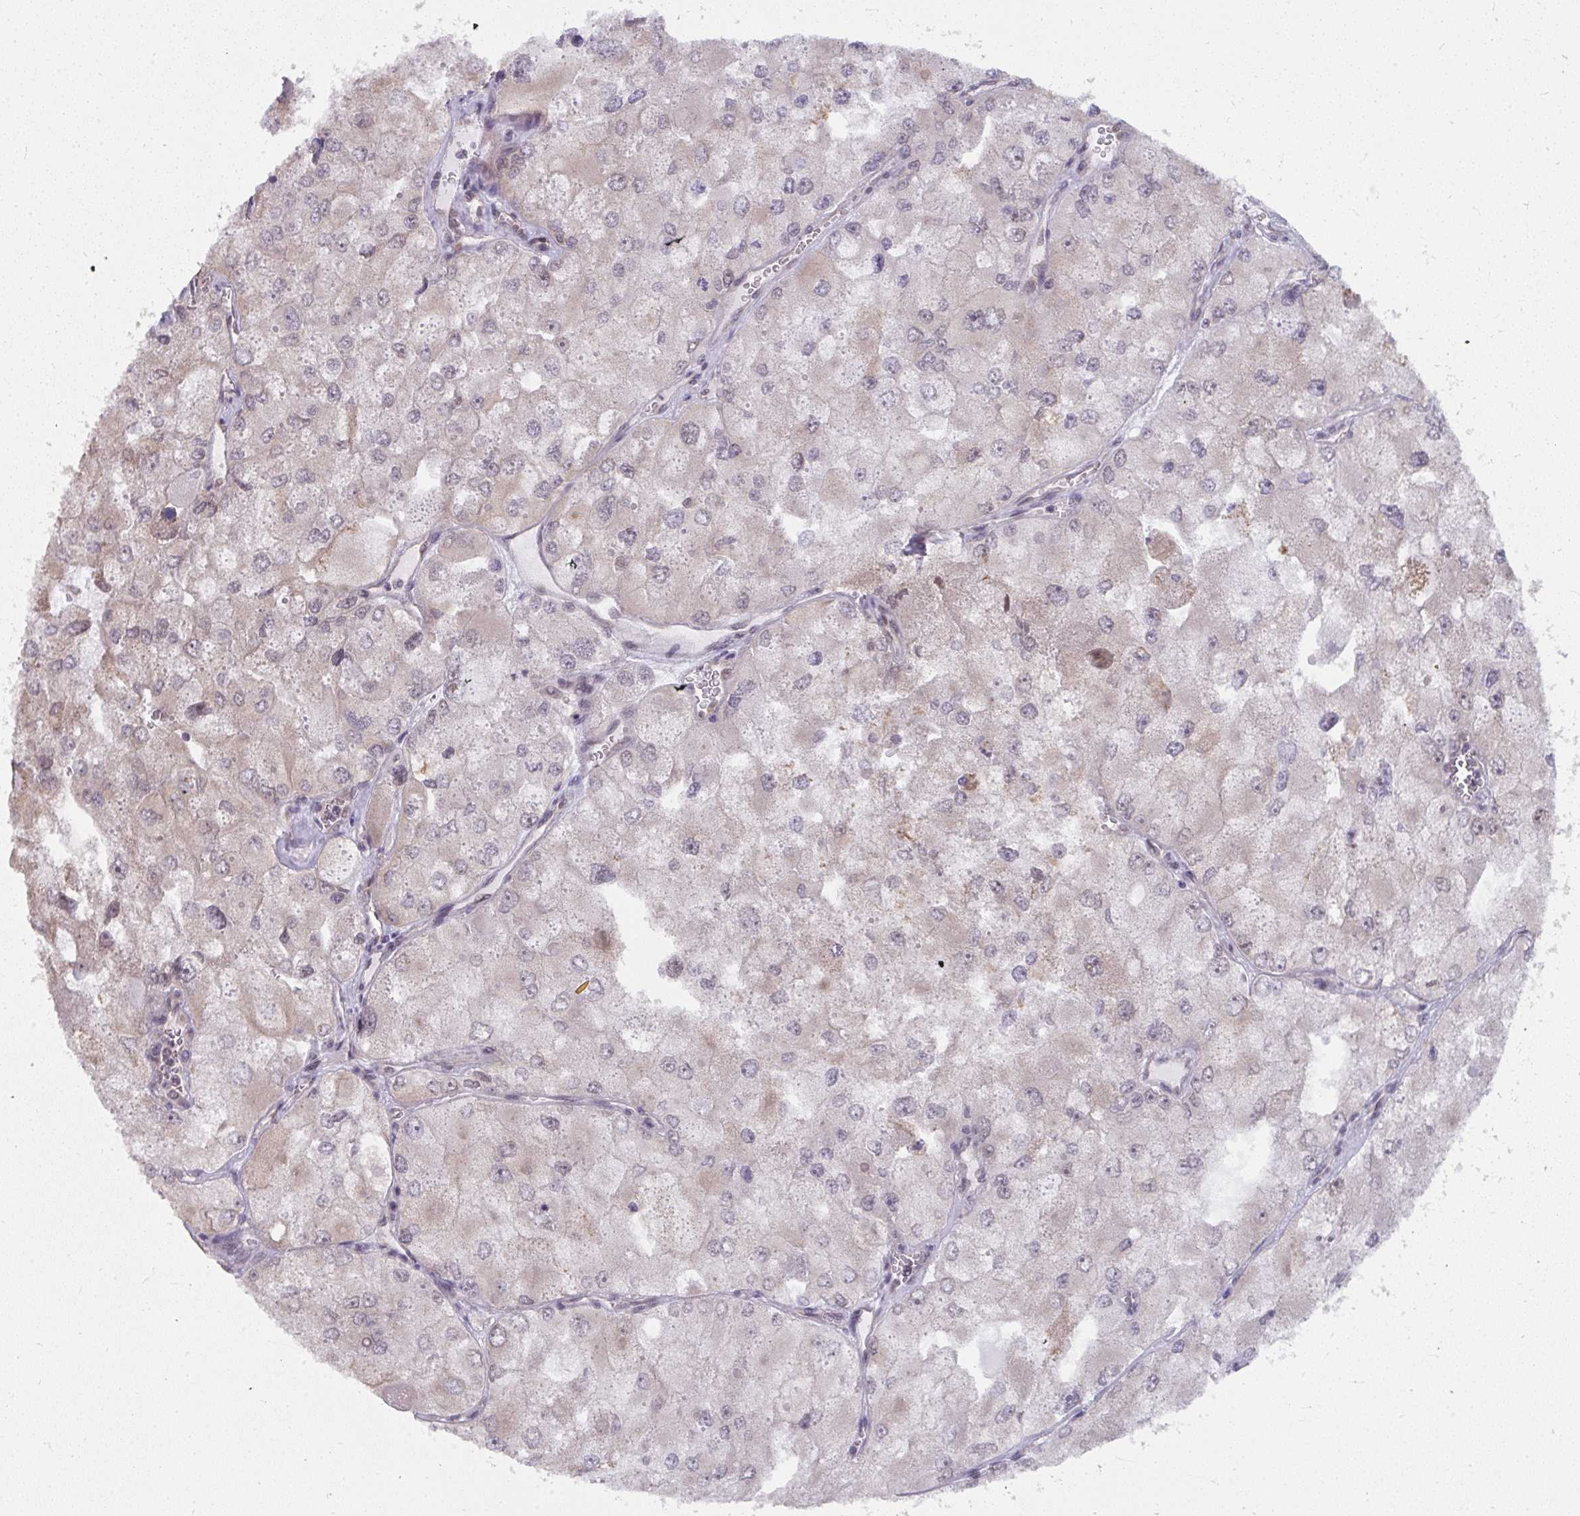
{"staining": {"intensity": "weak", "quantity": "<25%", "location": "cytoplasmic/membranous"}, "tissue": "renal cancer", "cell_type": "Tumor cells", "image_type": "cancer", "snomed": [{"axis": "morphology", "description": "Adenocarcinoma, NOS"}, {"axis": "topography", "description": "Kidney"}], "caption": "This is an IHC micrograph of human renal cancer (adenocarcinoma). There is no expression in tumor cells.", "gene": "NMNAT1", "patient": {"sex": "female", "age": 70}}